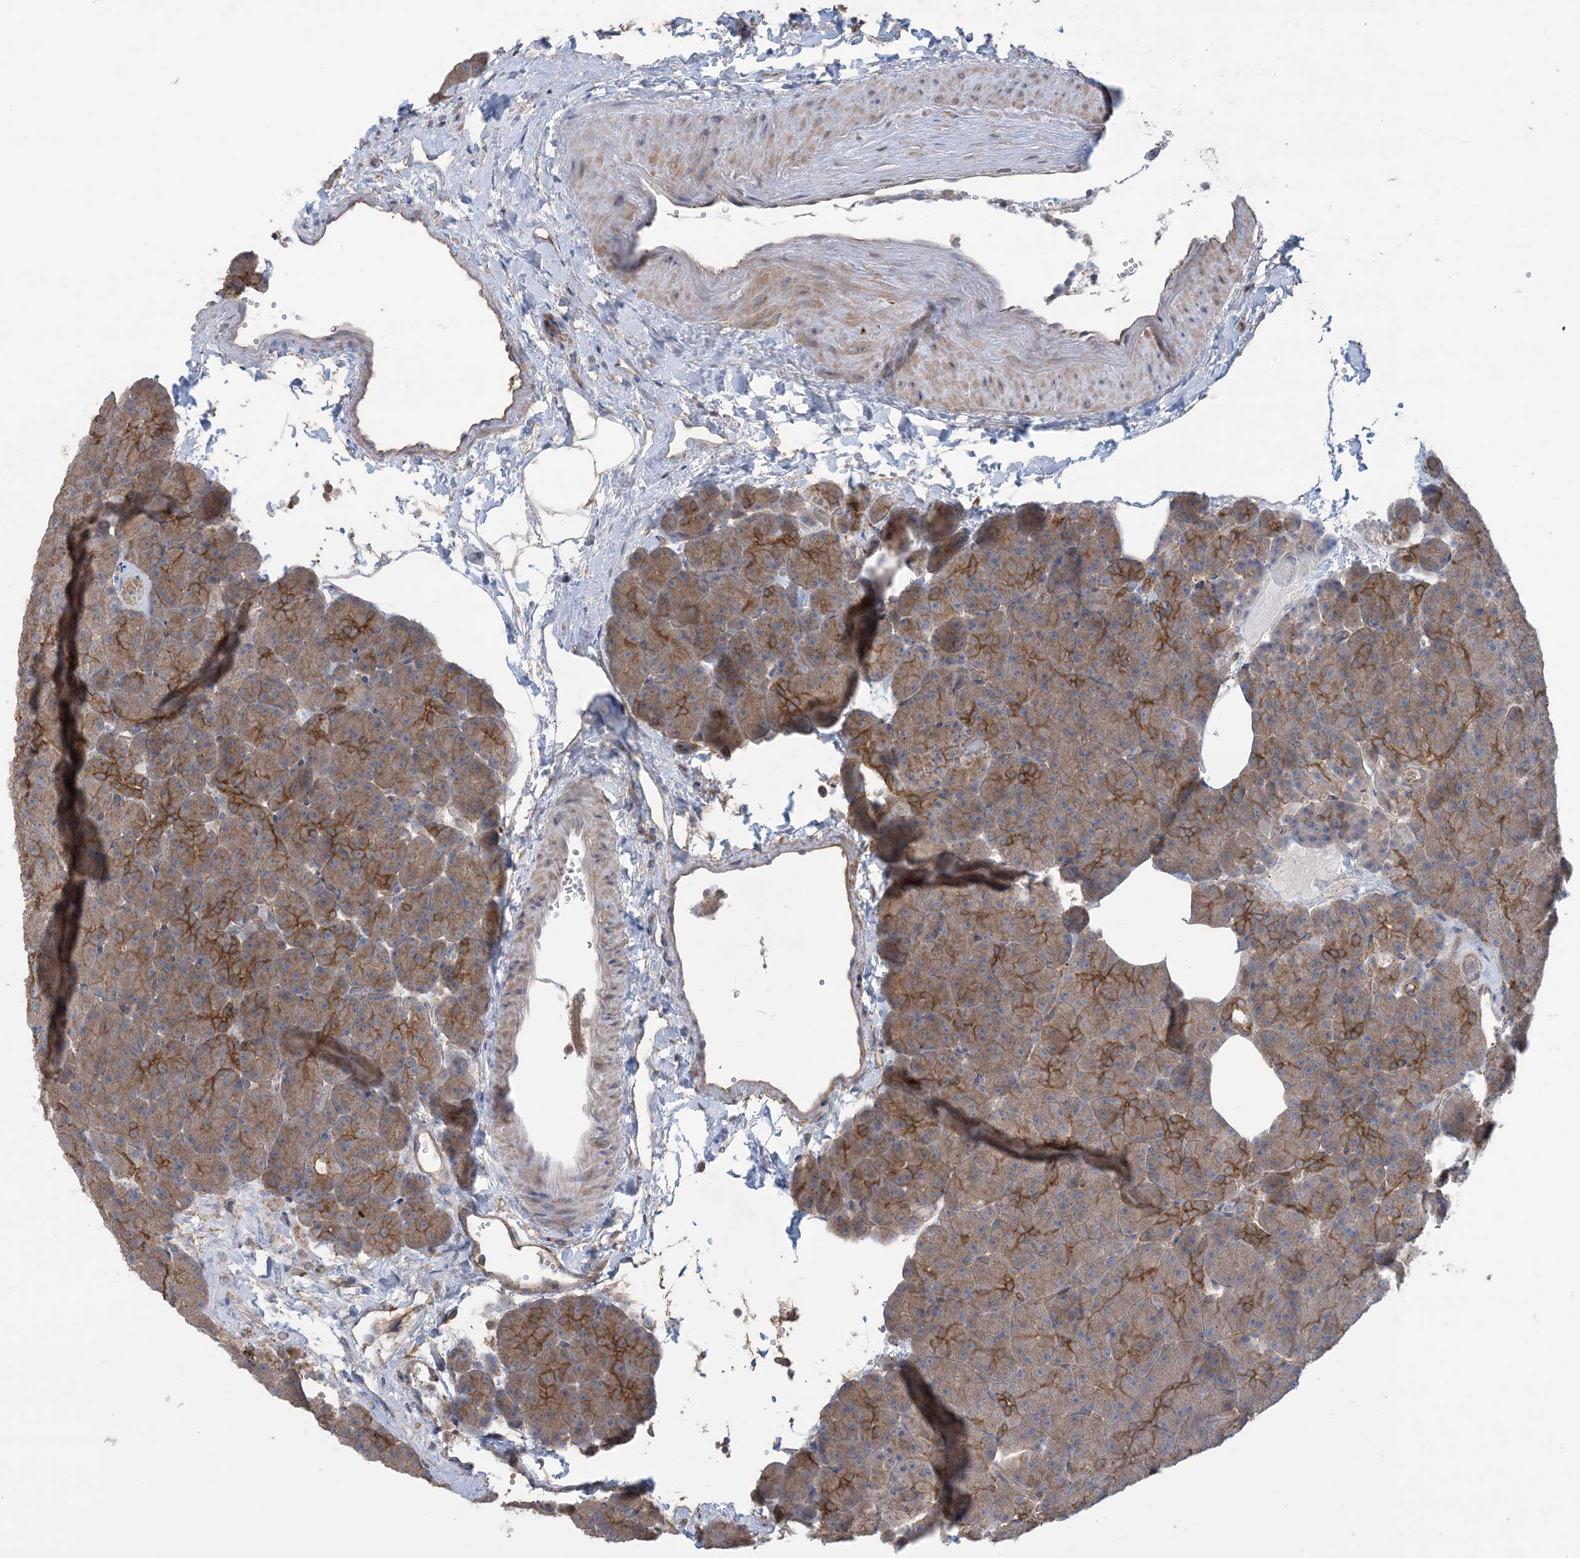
{"staining": {"intensity": "strong", "quantity": "25%-75%", "location": "cytoplasmic/membranous"}, "tissue": "pancreas", "cell_type": "Exocrine glandular cells", "image_type": "normal", "snomed": [{"axis": "morphology", "description": "Normal tissue, NOS"}, {"axis": "morphology", "description": "Carcinoid, malignant, NOS"}, {"axis": "topography", "description": "Pancreas"}], "caption": "Approximately 25%-75% of exocrine glandular cells in benign pancreas show strong cytoplasmic/membranous protein expression as visualized by brown immunohistochemical staining.", "gene": "CCNY", "patient": {"sex": "female", "age": 35}}